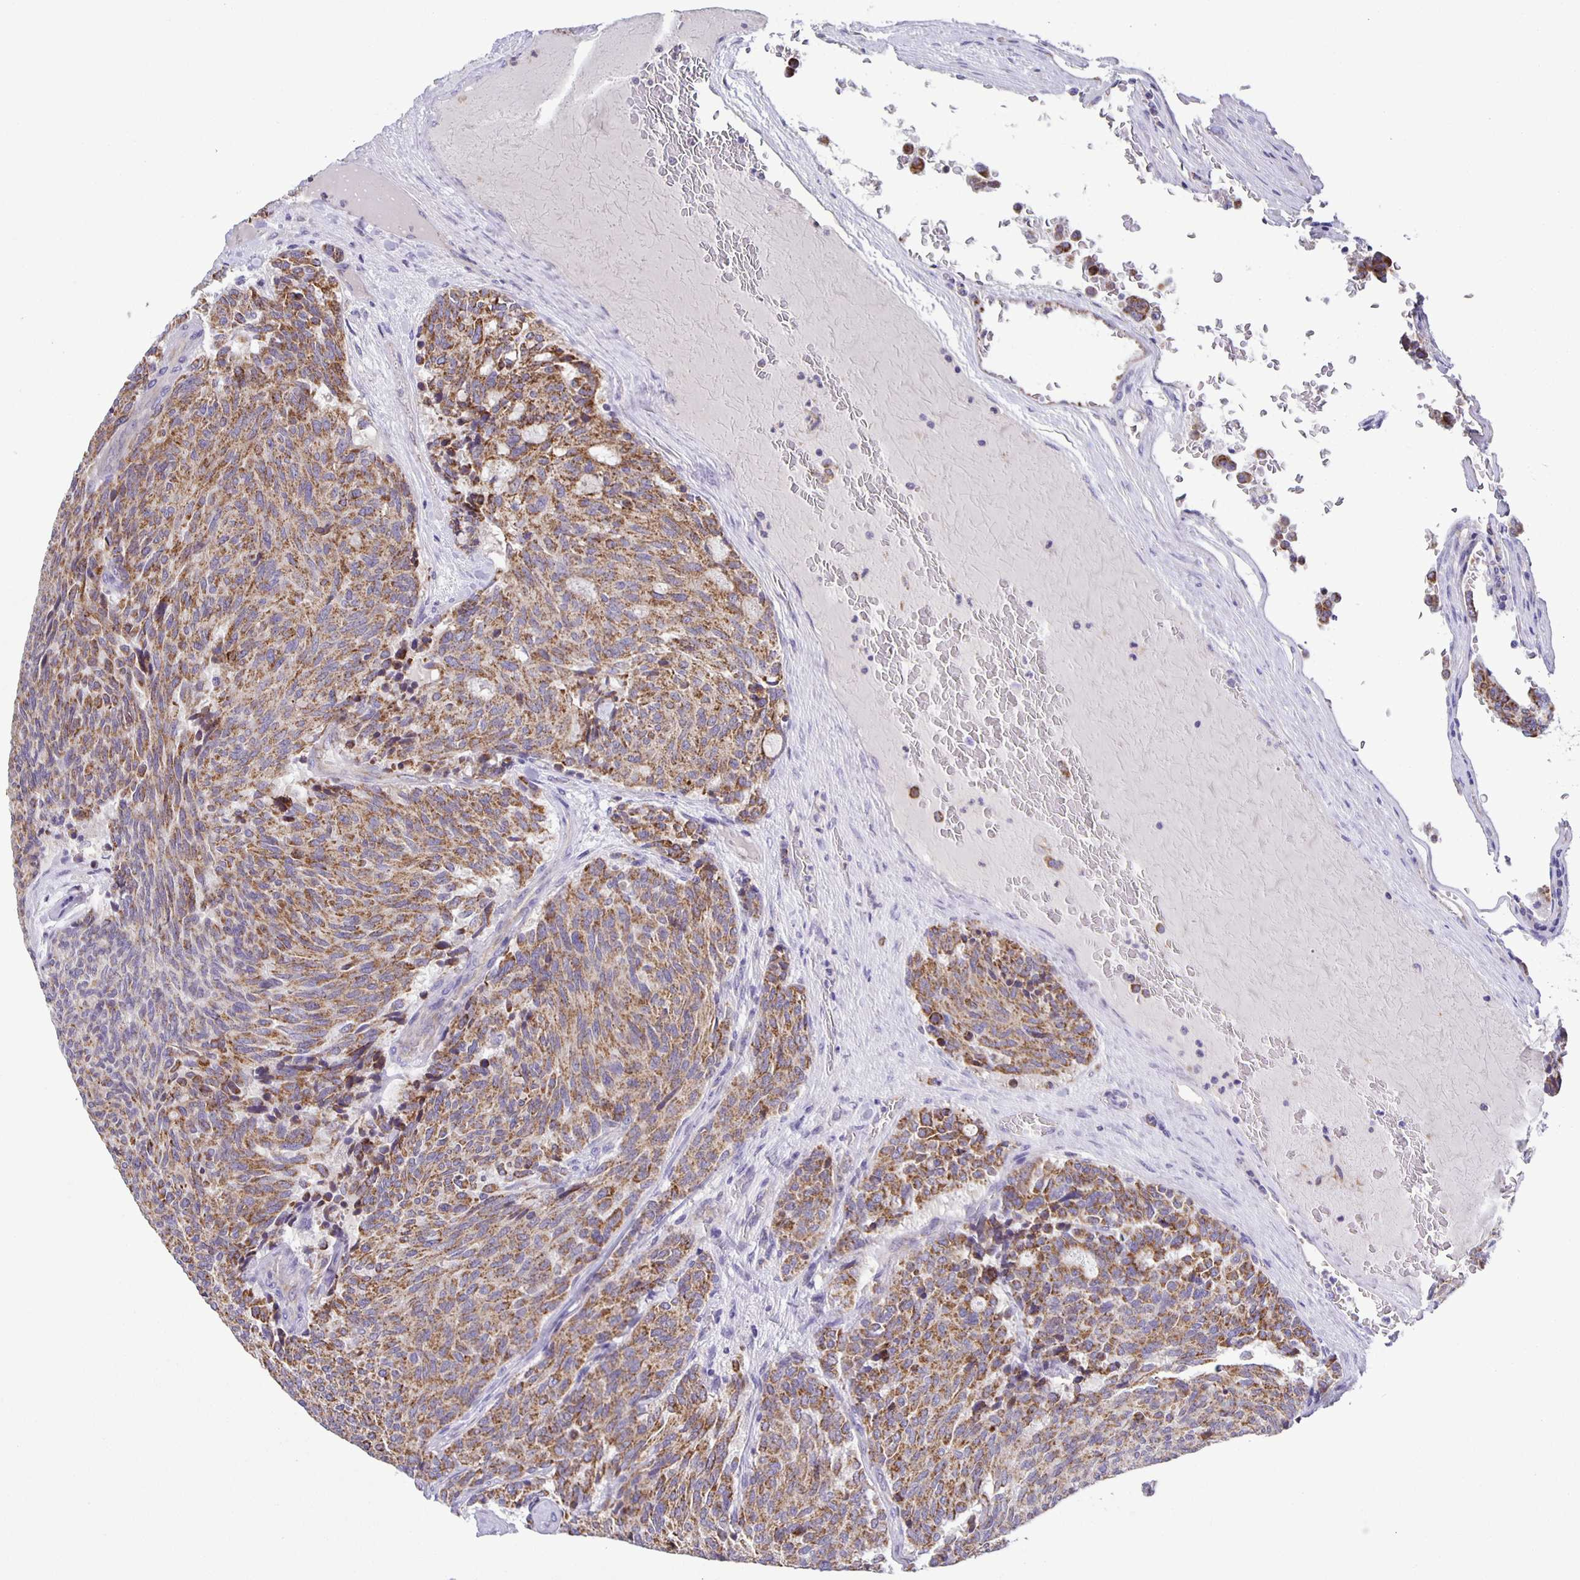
{"staining": {"intensity": "moderate", "quantity": ">75%", "location": "cytoplasmic/membranous"}, "tissue": "carcinoid", "cell_type": "Tumor cells", "image_type": "cancer", "snomed": [{"axis": "morphology", "description": "Carcinoid, malignant, NOS"}, {"axis": "topography", "description": "Pancreas"}], "caption": "There is medium levels of moderate cytoplasmic/membranous positivity in tumor cells of carcinoid, as demonstrated by immunohistochemical staining (brown color).", "gene": "JMJD4", "patient": {"sex": "female", "age": 54}}